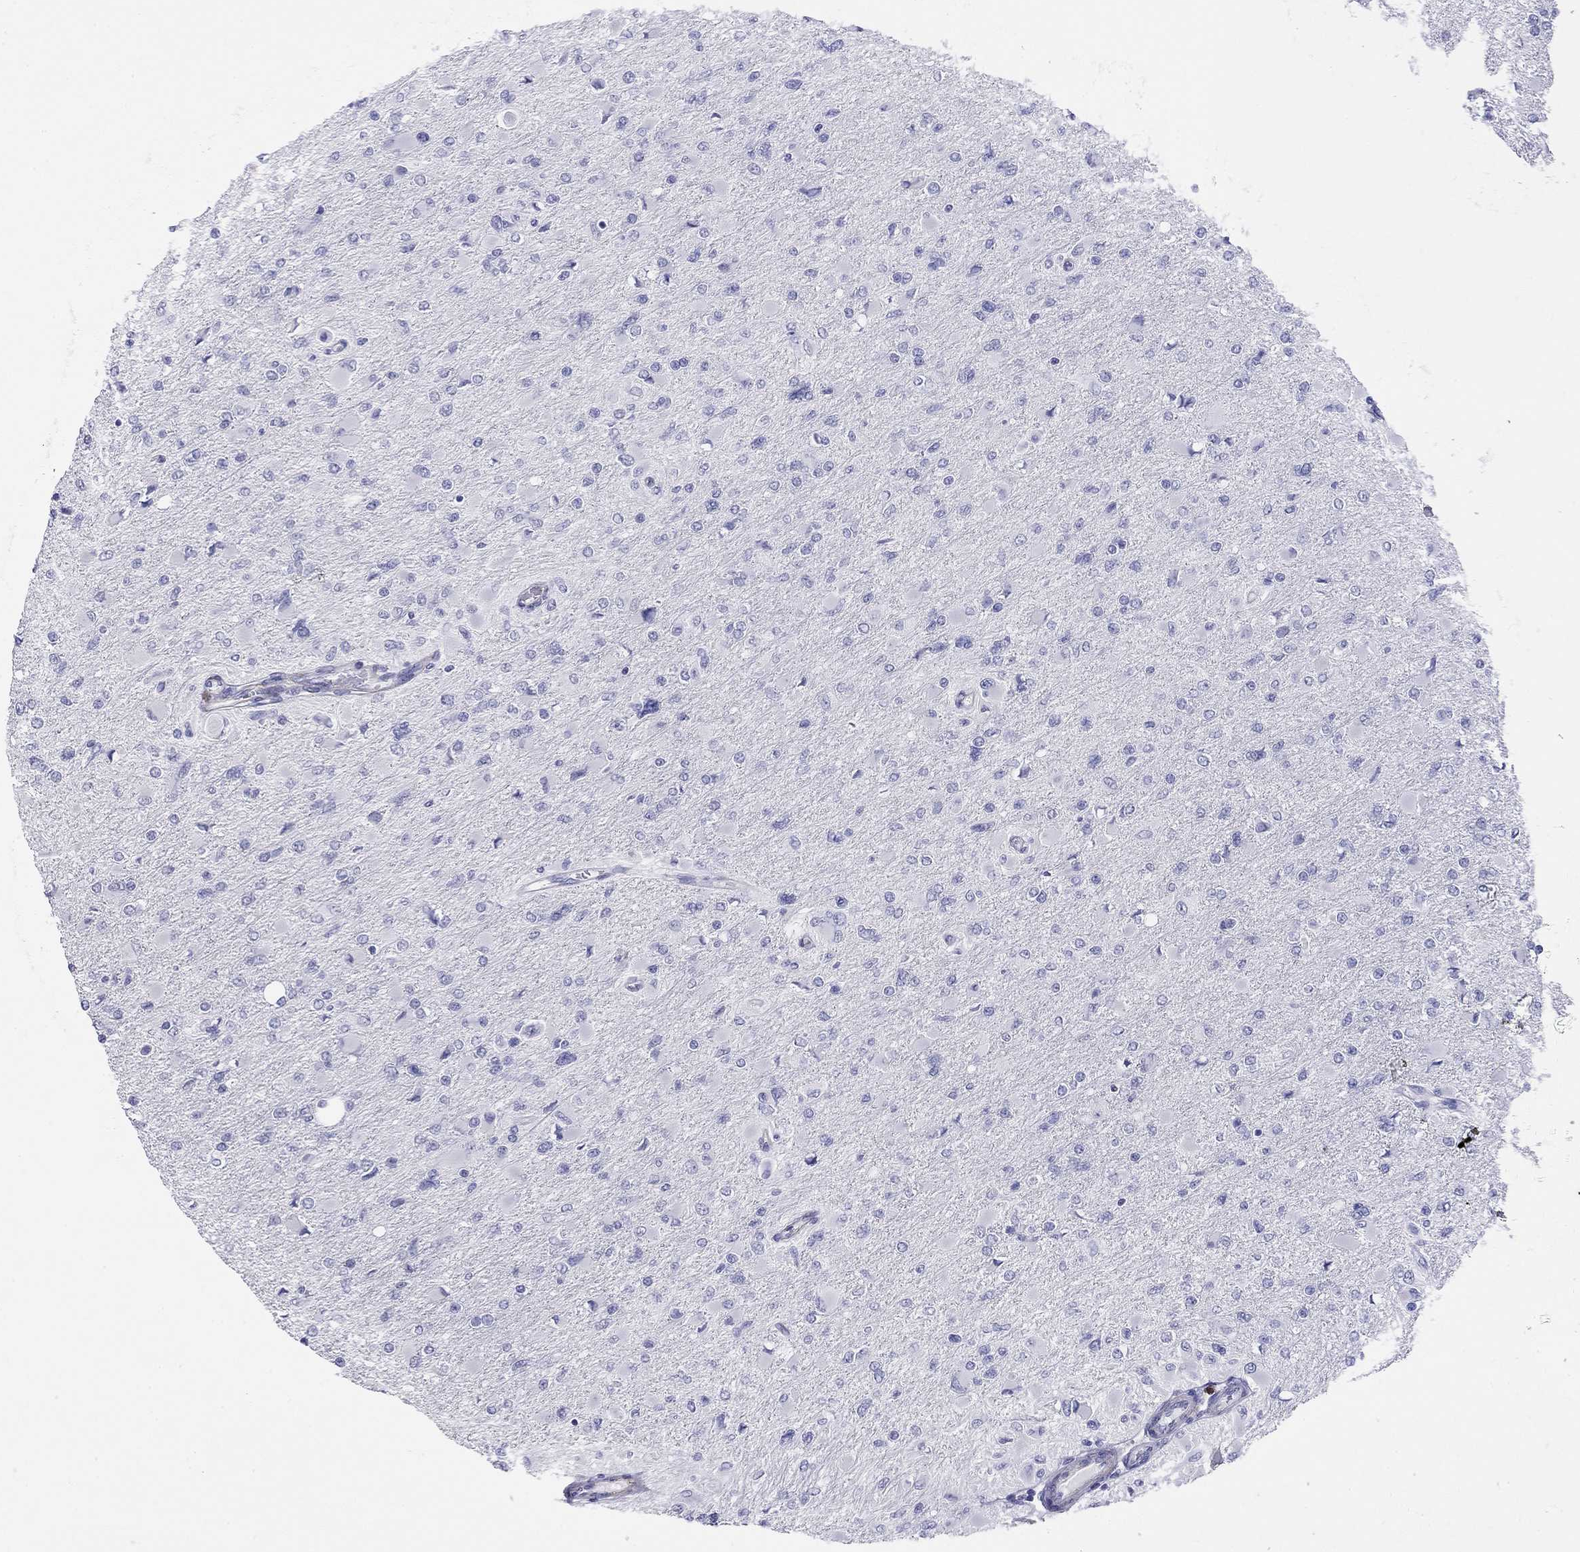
{"staining": {"intensity": "negative", "quantity": "none", "location": "none"}, "tissue": "glioma", "cell_type": "Tumor cells", "image_type": "cancer", "snomed": [{"axis": "morphology", "description": "Glioma, malignant, High grade"}, {"axis": "topography", "description": "Cerebral cortex"}], "caption": "Tumor cells show no significant protein positivity in malignant glioma (high-grade).", "gene": "MYMX", "patient": {"sex": "female", "age": 36}}